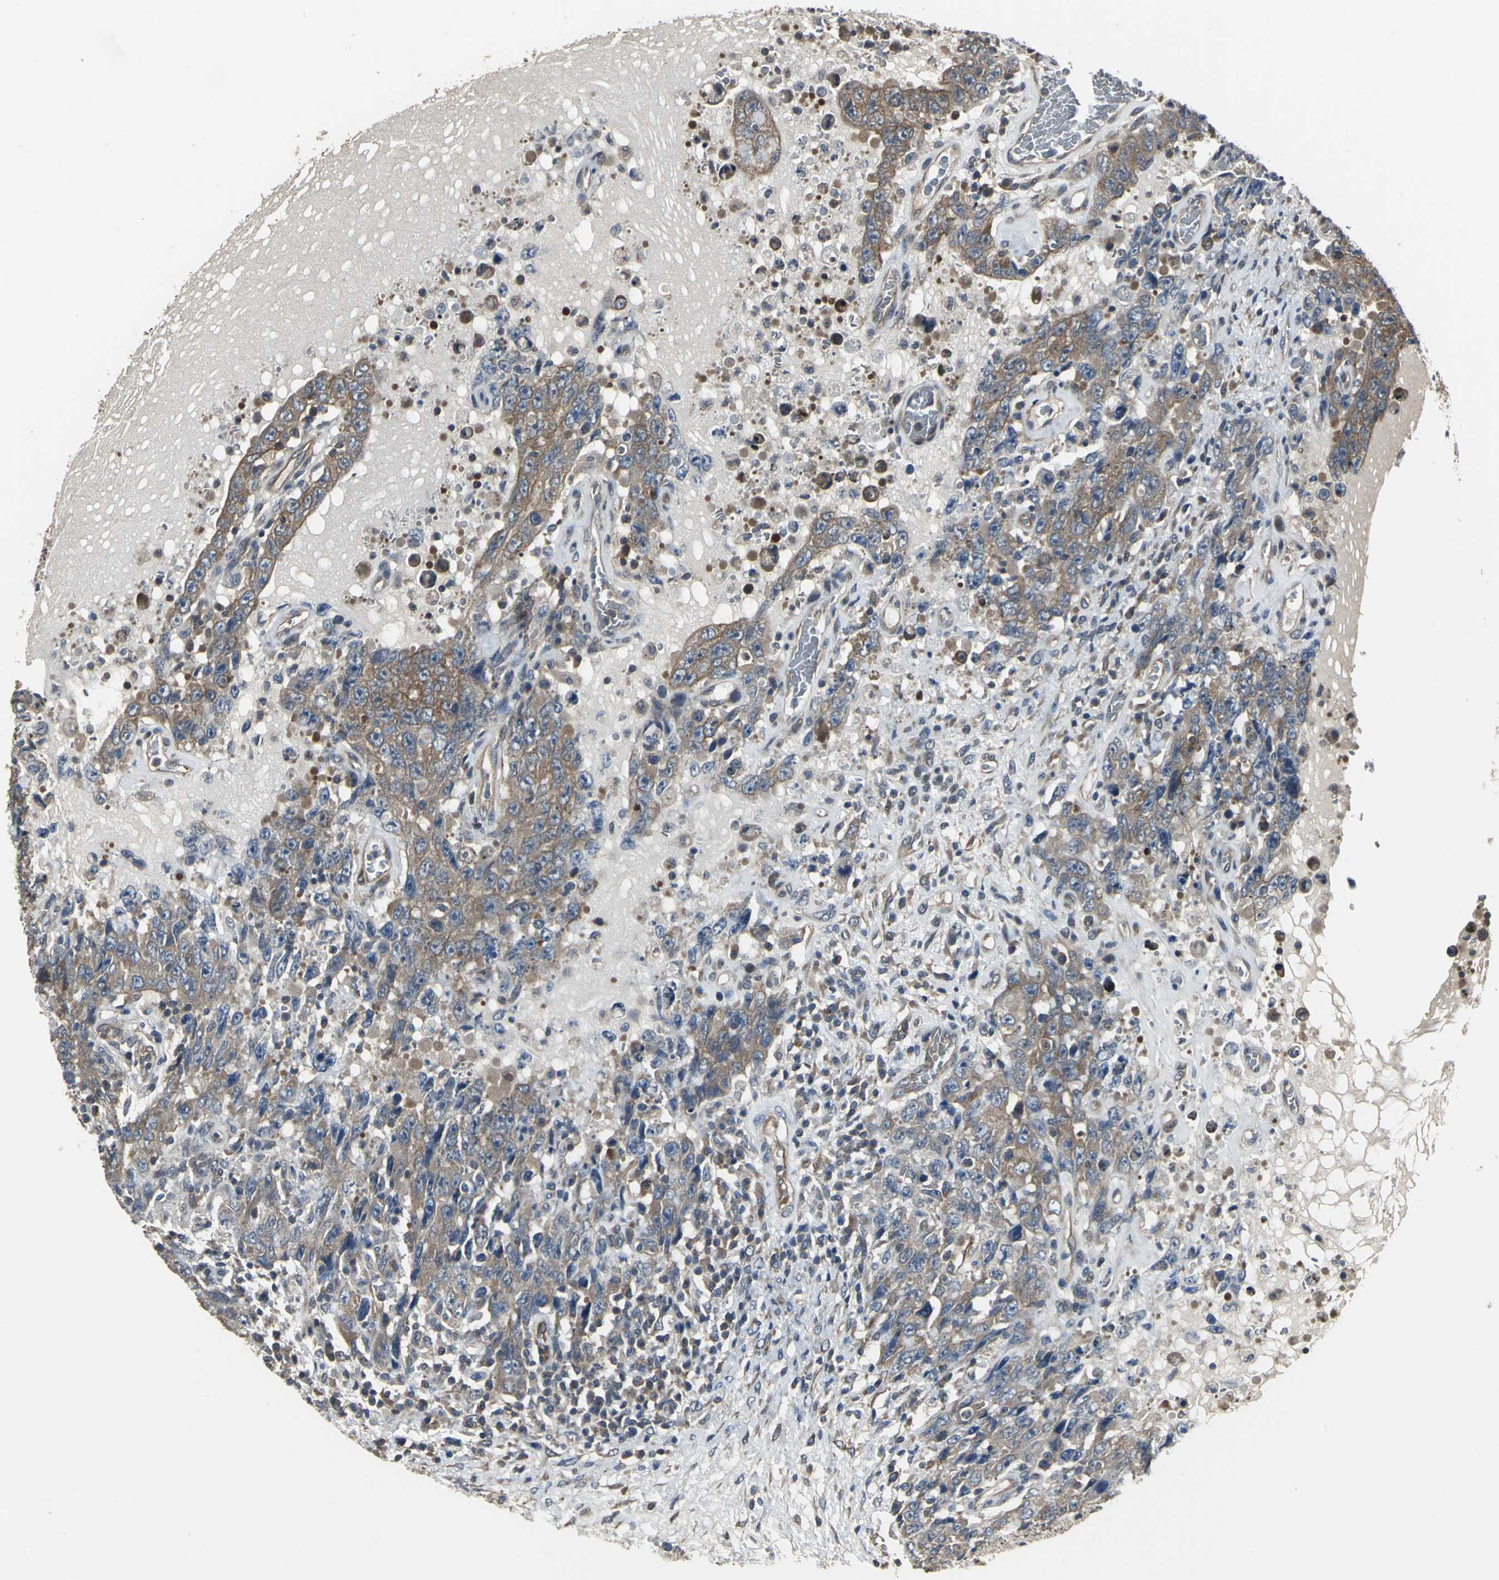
{"staining": {"intensity": "moderate", "quantity": ">75%", "location": "cytoplasmic/membranous"}, "tissue": "testis cancer", "cell_type": "Tumor cells", "image_type": "cancer", "snomed": [{"axis": "morphology", "description": "Carcinoma, Embryonal, NOS"}, {"axis": "topography", "description": "Testis"}], "caption": "An immunohistochemistry micrograph of tumor tissue is shown. Protein staining in brown shows moderate cytoplasmic/membranous positivity in embryonal carcinoma (testis) within tumor cells. (IHC, brightfield microscopy, high magnification).", "gene": "PFDN1", "patient": {"sex": "male", "age": 26}}